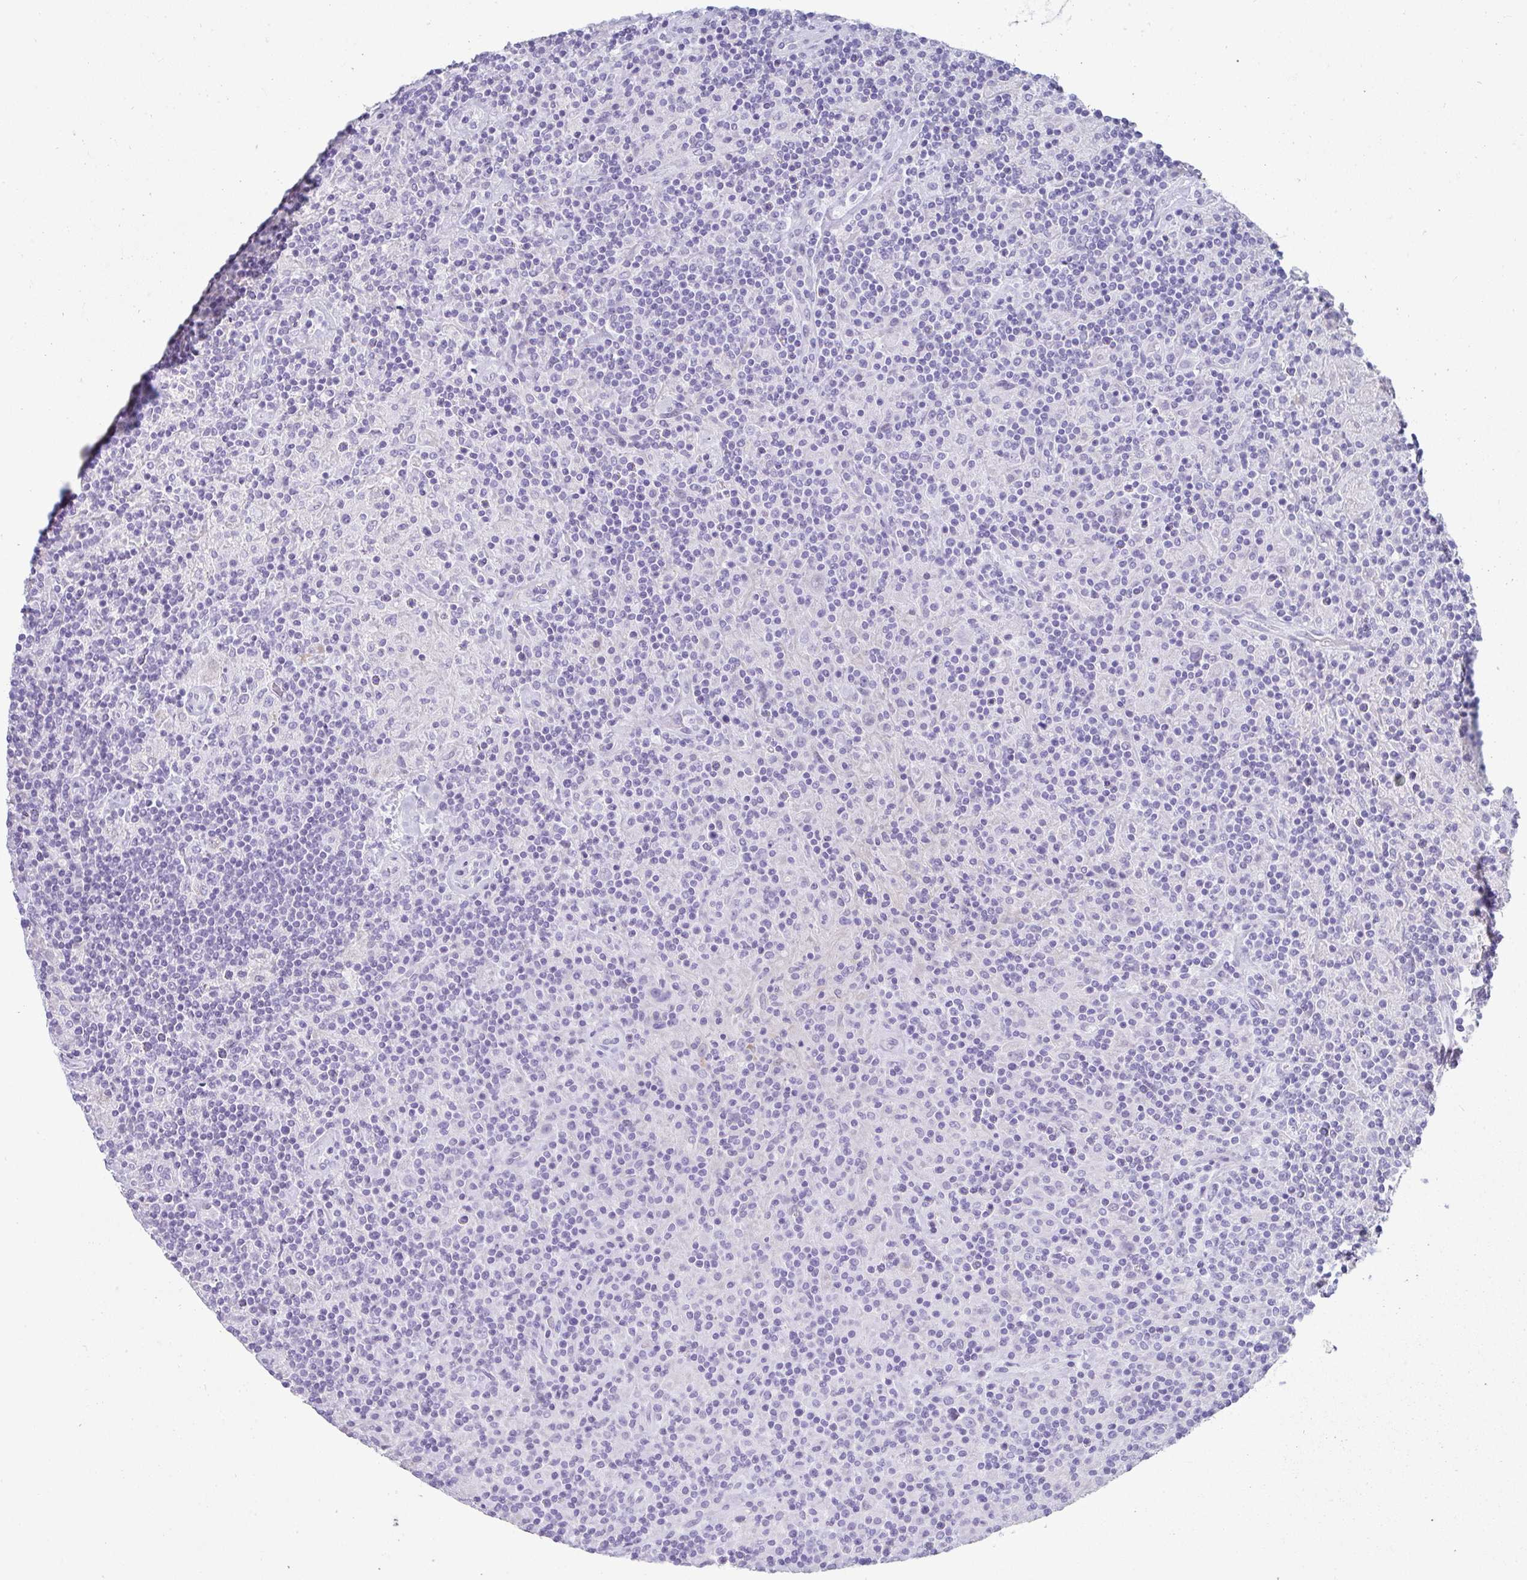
{"staining": {"intensity": "negative", "quantity": "none", "location": "none"}, "tissue": "lymphoma", "cell_type": "Tumor cells", "image_type": "cancer", "snomed": [{"axis": "morphology", "description": "Hodgkin's disease, NOS"}, {"axis": "topography", "description": "Lymph node"}], "caption": "An immunohistochemistry photomicrograph of Hodgkin's disease is shown. There is no staining in tumor cells of Hodgkin's disease.", "gene": "RLF", "patient": {"sex": "male", "age": 70}}